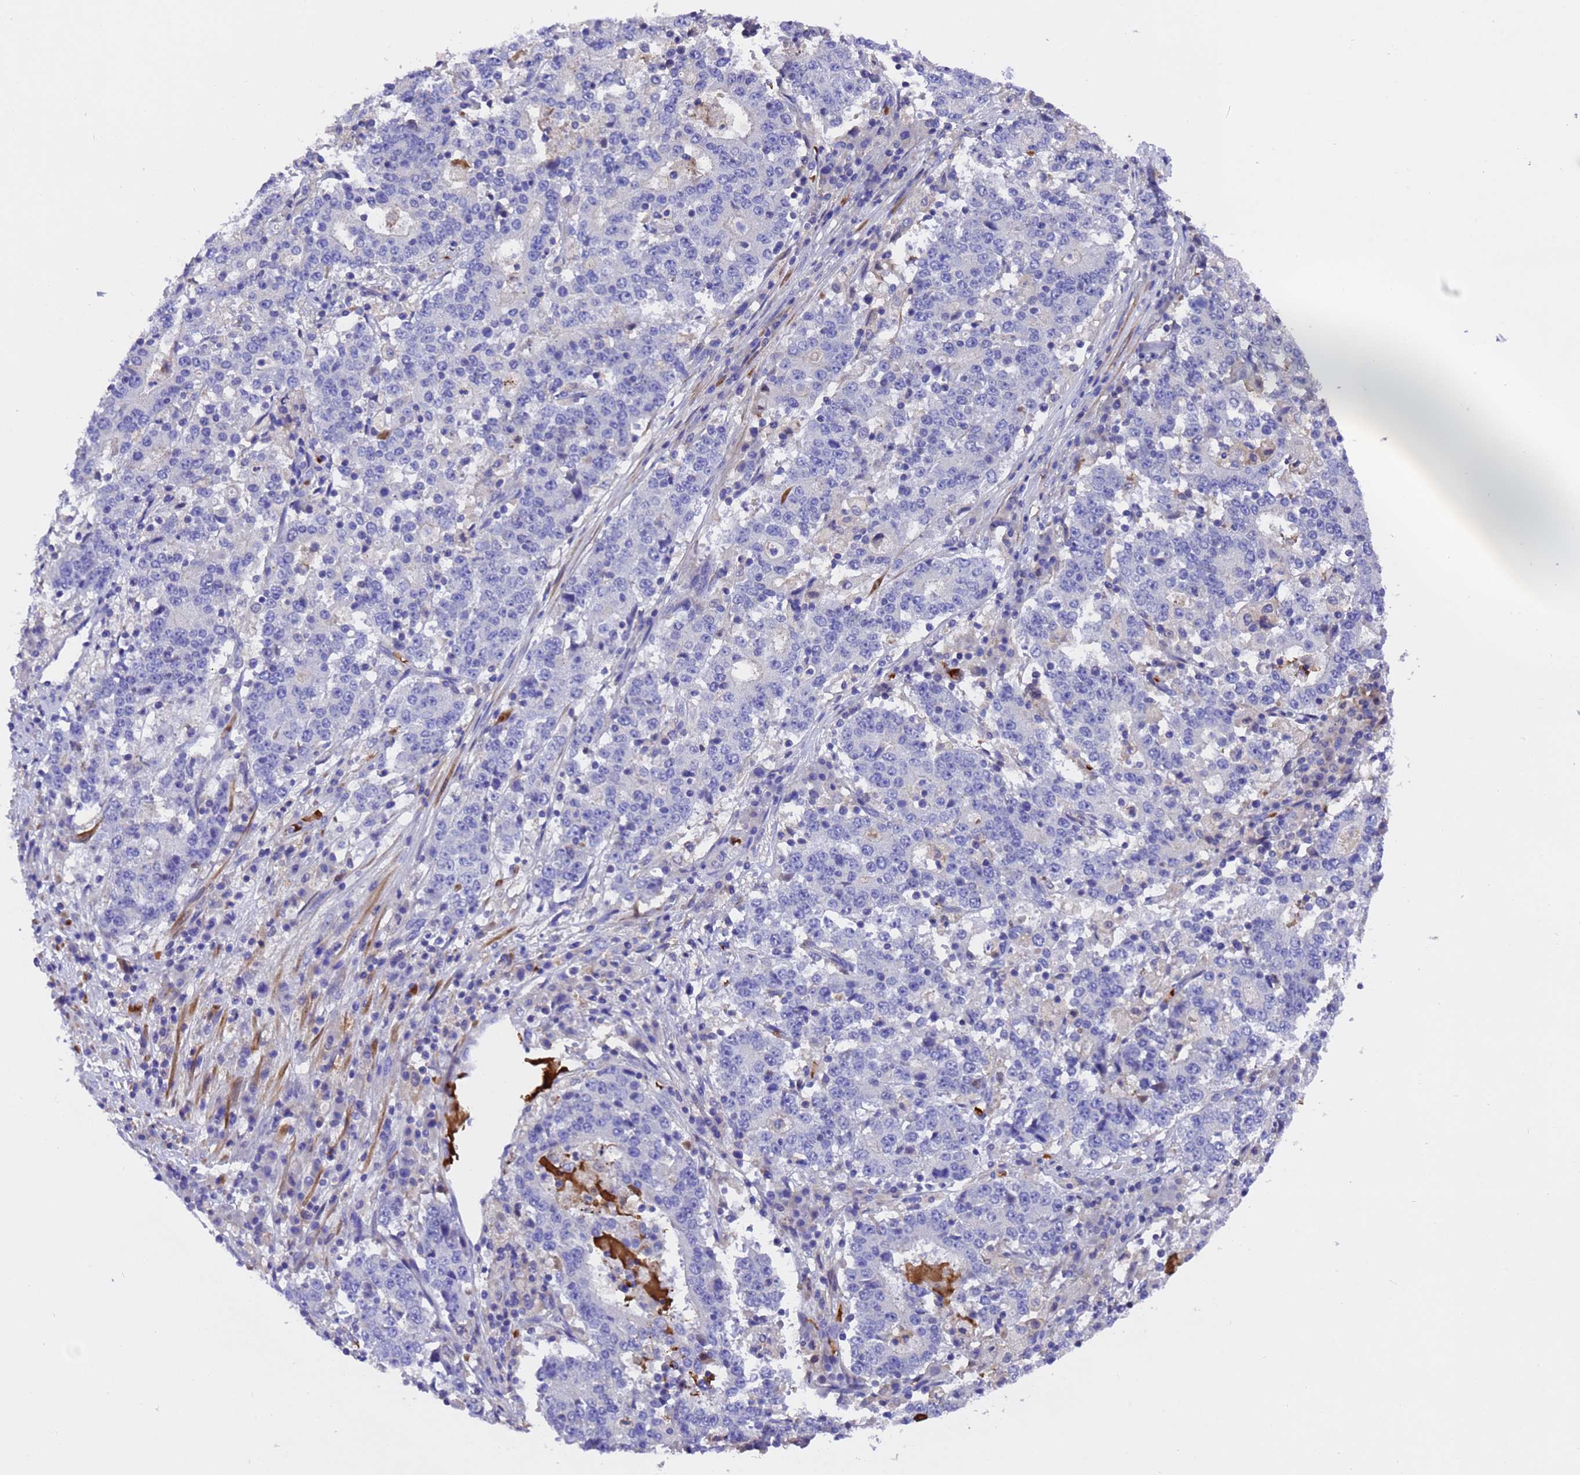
{"staining": {"intensity": "negative", "quantity": "none", "location": "none"}, "tissue": "stomach cancer", "cell_type": "Tumor cells", "image_type": "cancer", "snomed": [{"axis": "morphology", "description": "Adenocarcinoma, NOS"}, {"axis": "topography", "description": "Stomach"}], "caption": "IHC histopathology image of neoplastic tissue: adenocarcinoma (stomach) stained with DAB reveals no significant protein positivity in tumor cells.", "gene": "ELP6", "patient": {"sex": "male", "age": 59}}